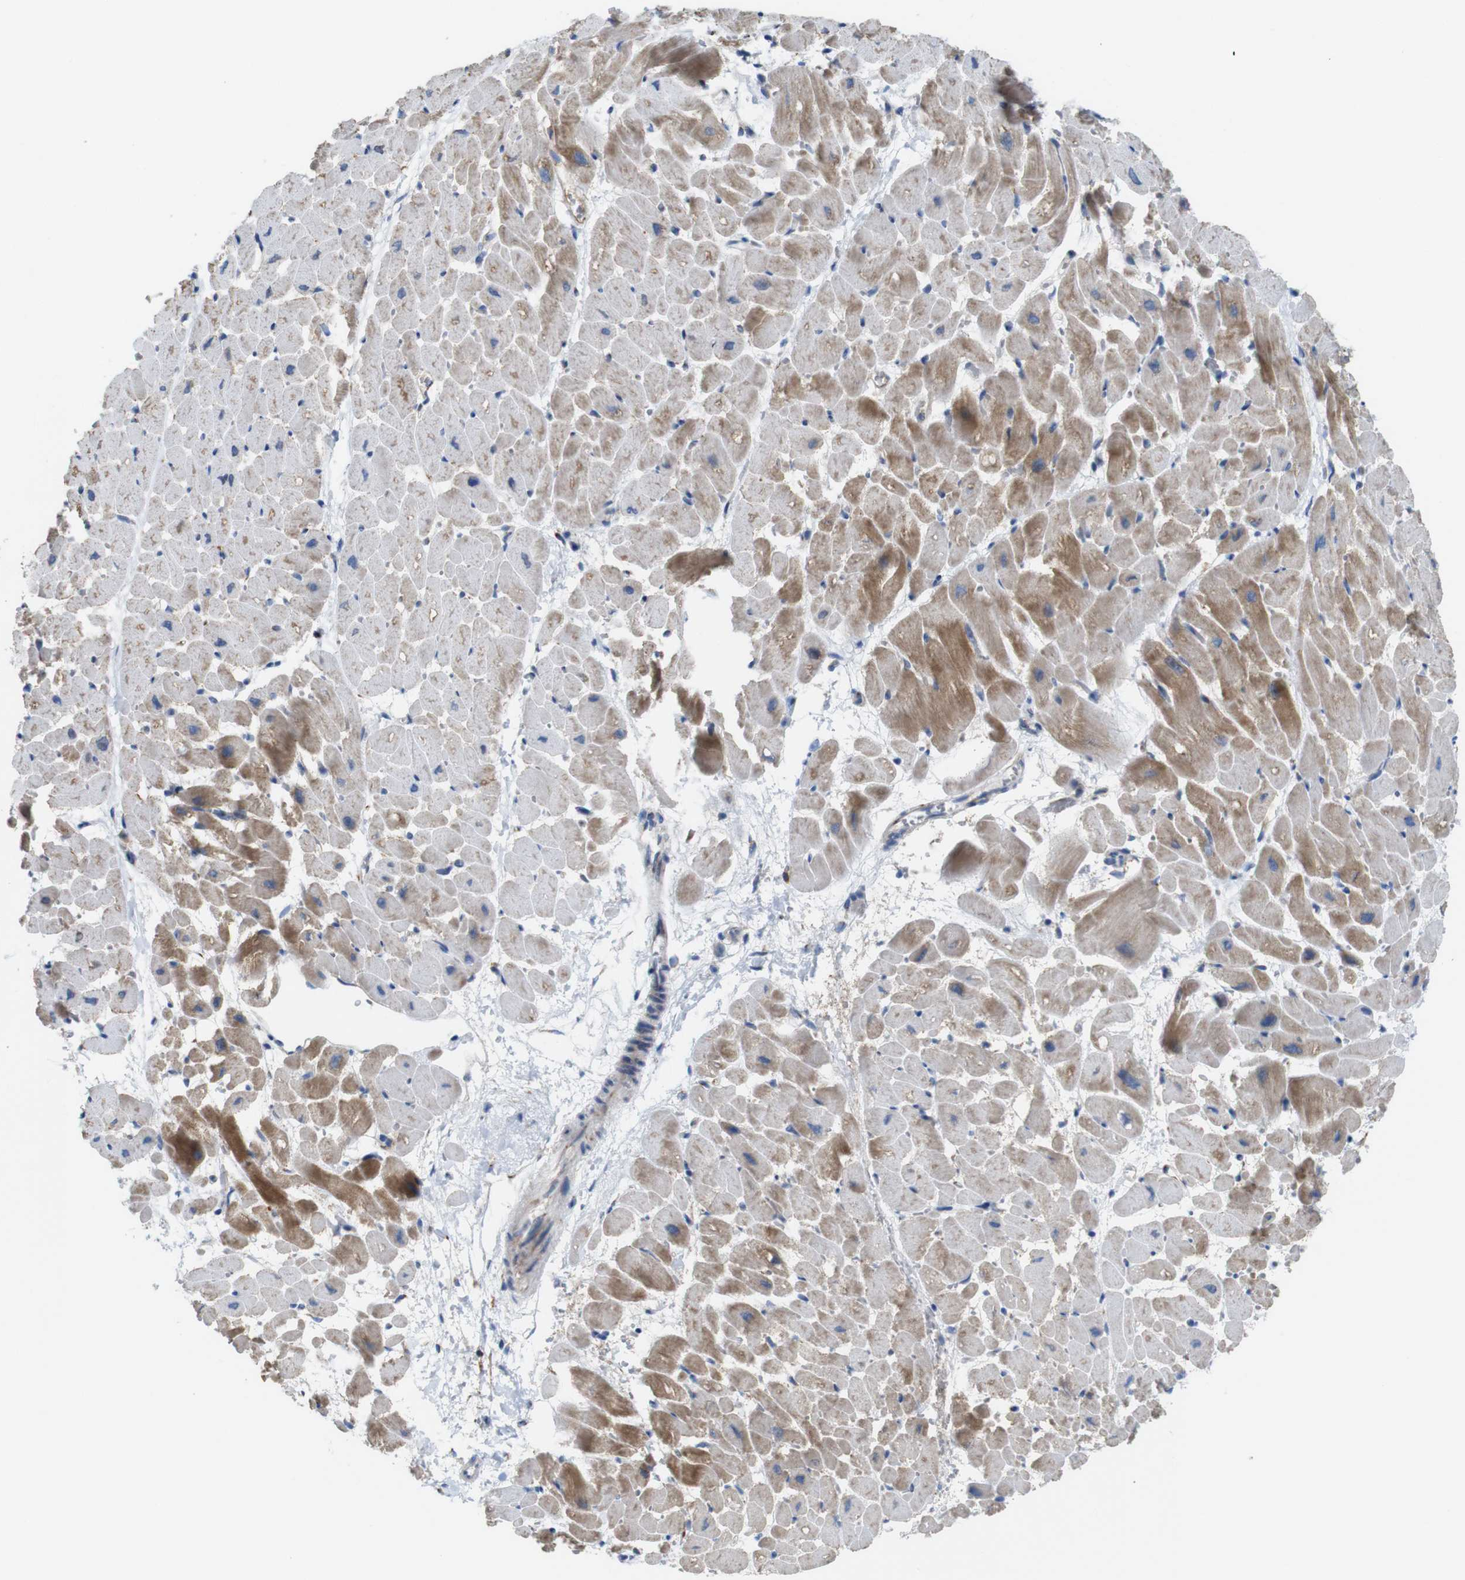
{"staining": {"intensity": "moderate", "quantity": ">75%", "location": "cytoplasmic/membranous"}, "tissue": "heart muscle", "cell_type": "Cardiomyocytes", "image_type": "normal", "snomed": [{"axis": "morphology", "description": "Normal tissue, NOS"}, {"axis": "topography", "description": "Heart"}], "caption": "Immunohistochemical staining of normal heart muscle exhibits medium levels of moderate cytoplasmic/membranous staining in about >75% of cardiomyocytes. (IHC, brightfield microscopy, high magnification).", "gene": "EFCAB14", "patient": {"sex": "male", "age": 45}}